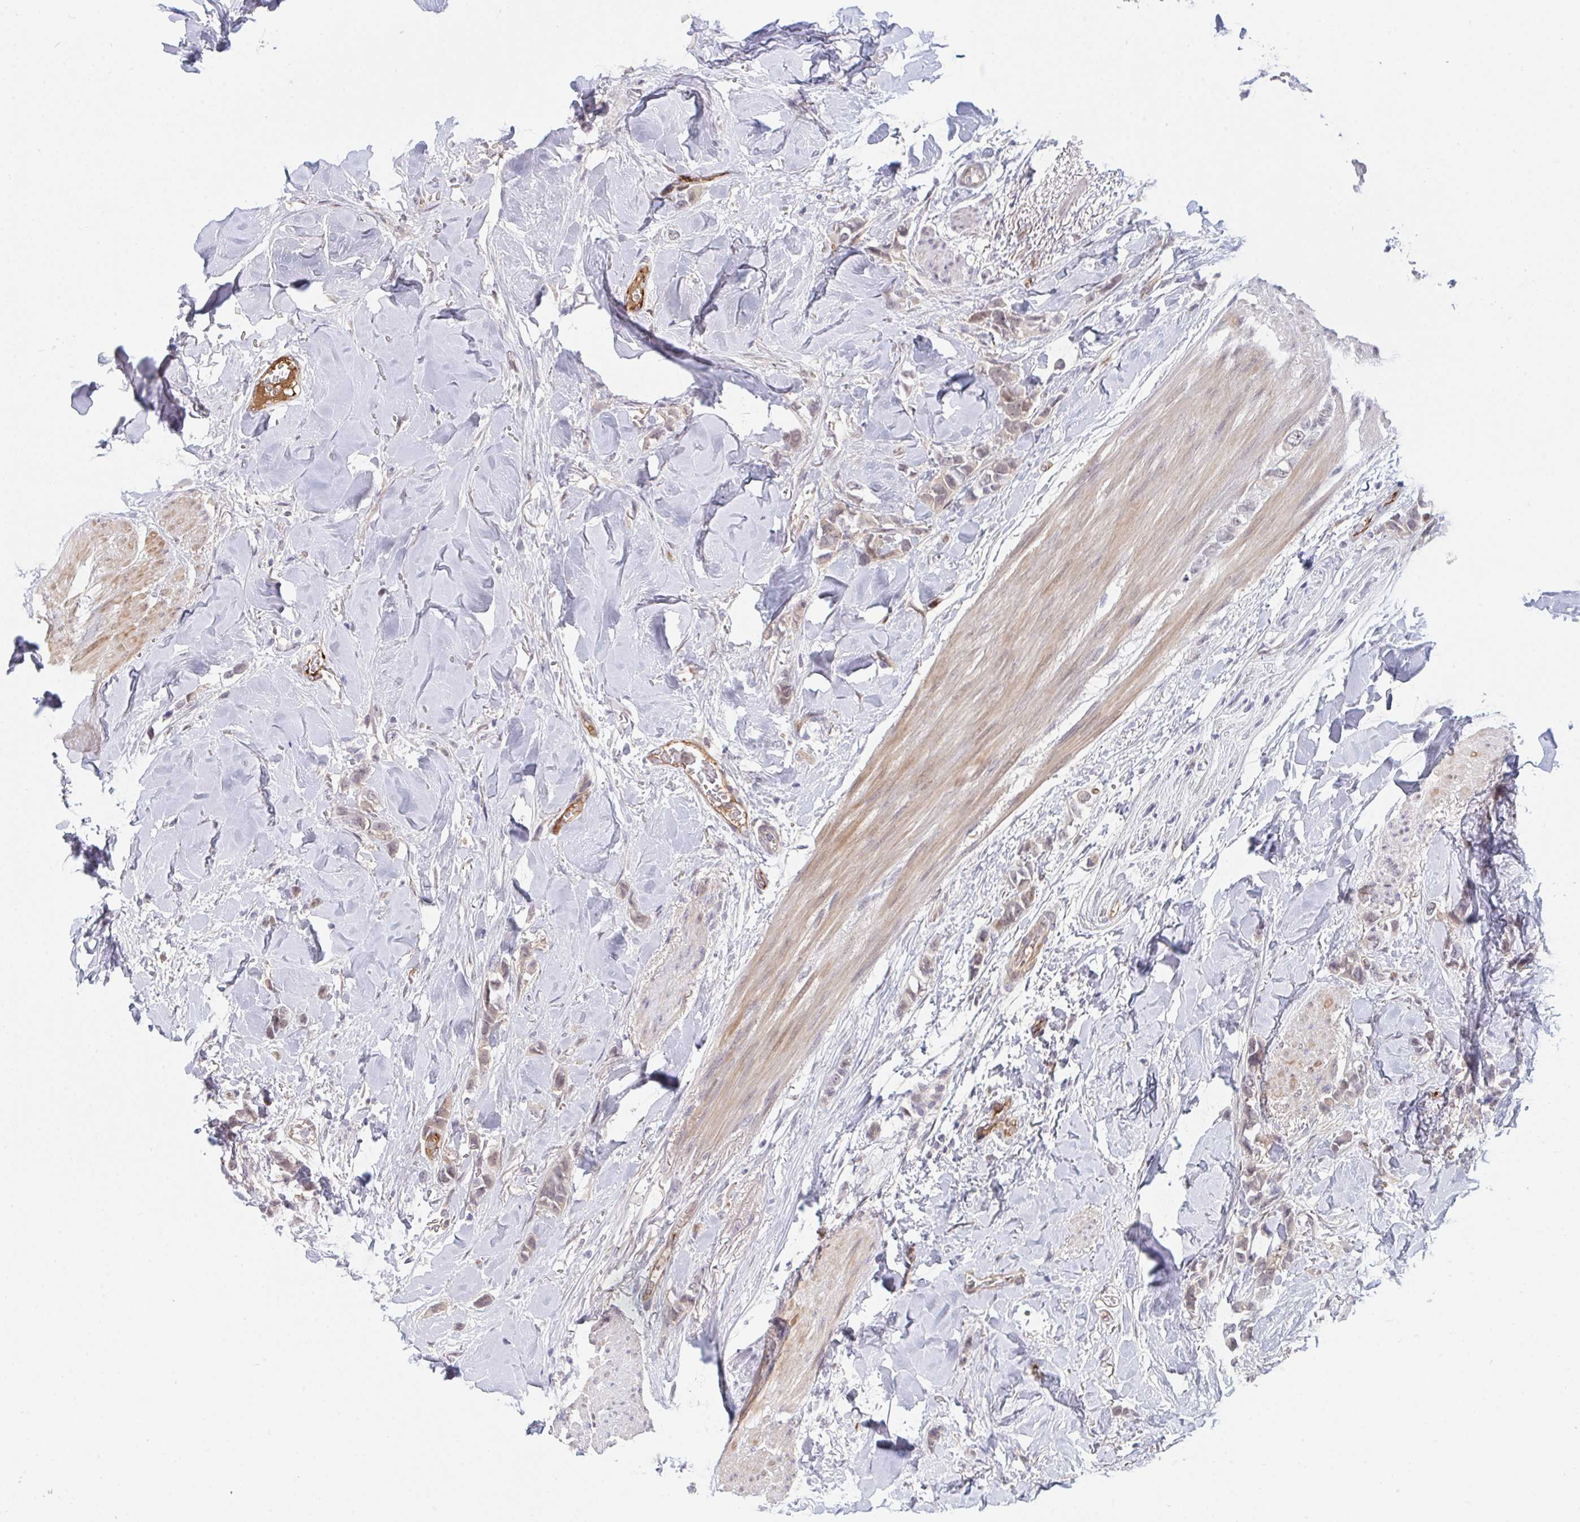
{"staining": {"intensity": "weak", "quantity": "25%-75%", "location": "nuclear"}, "tissue": "breast cancer", "cell_type": "Tumor cells", "image_type": "cancer", "snomed": [{"axis": "morphology", "description": "Lobular carcinoma"}, {"axis": "topography", "description": "Breast"}], "caption": "Weak nuclear protein staining is appreciated in approximately 25%-75% of tumor cells in breast cancer (lobular carcinoma).", "gene": "DSCAML1", "patient": {"sex": "female", "age": 91}}